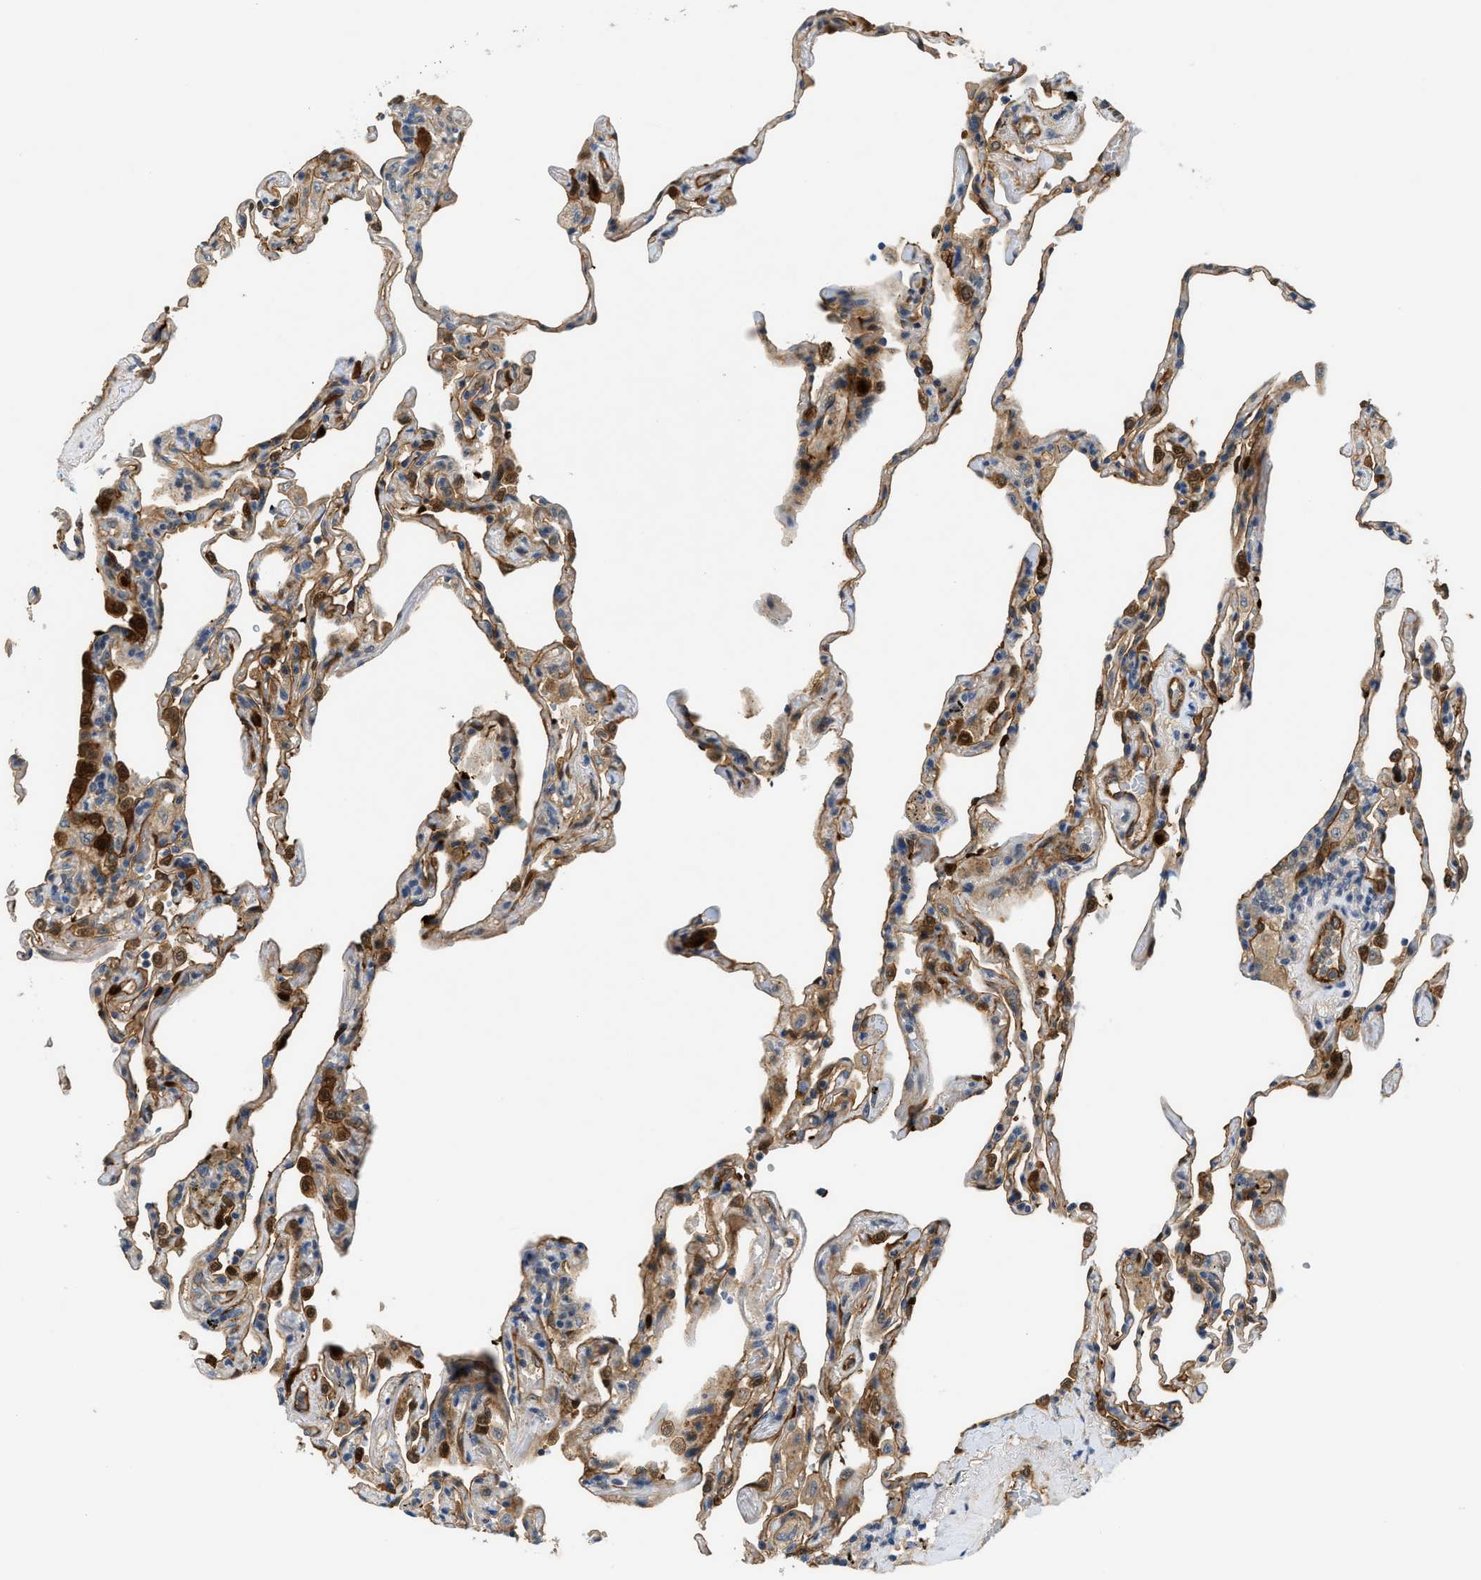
{"staining": {"intensity": "moderate", "quantity": "25%-75%", "location": "cytoplasmic/membranous"}, "tissue": "lung", "cell_type": "Alveolar cells", "image_type": "normal", "snomed": [{"axis": "morphology", "description": "Normal tissue, NOS"}, {"axis": "topography", "description": "Lung"}], "caption": "Immunohistochemistry (IHC) histopathology image of benign lung: human lung stained using immunohistochemistry reveals medium levels of moderate protein expression localized specifically in the cytoplasmic/membranous of alveolar cells, appearing as a cytoplasmic/membranous brown color.", "gene": "TRAK2", "patient": {"sex": "male", "age": 59}}